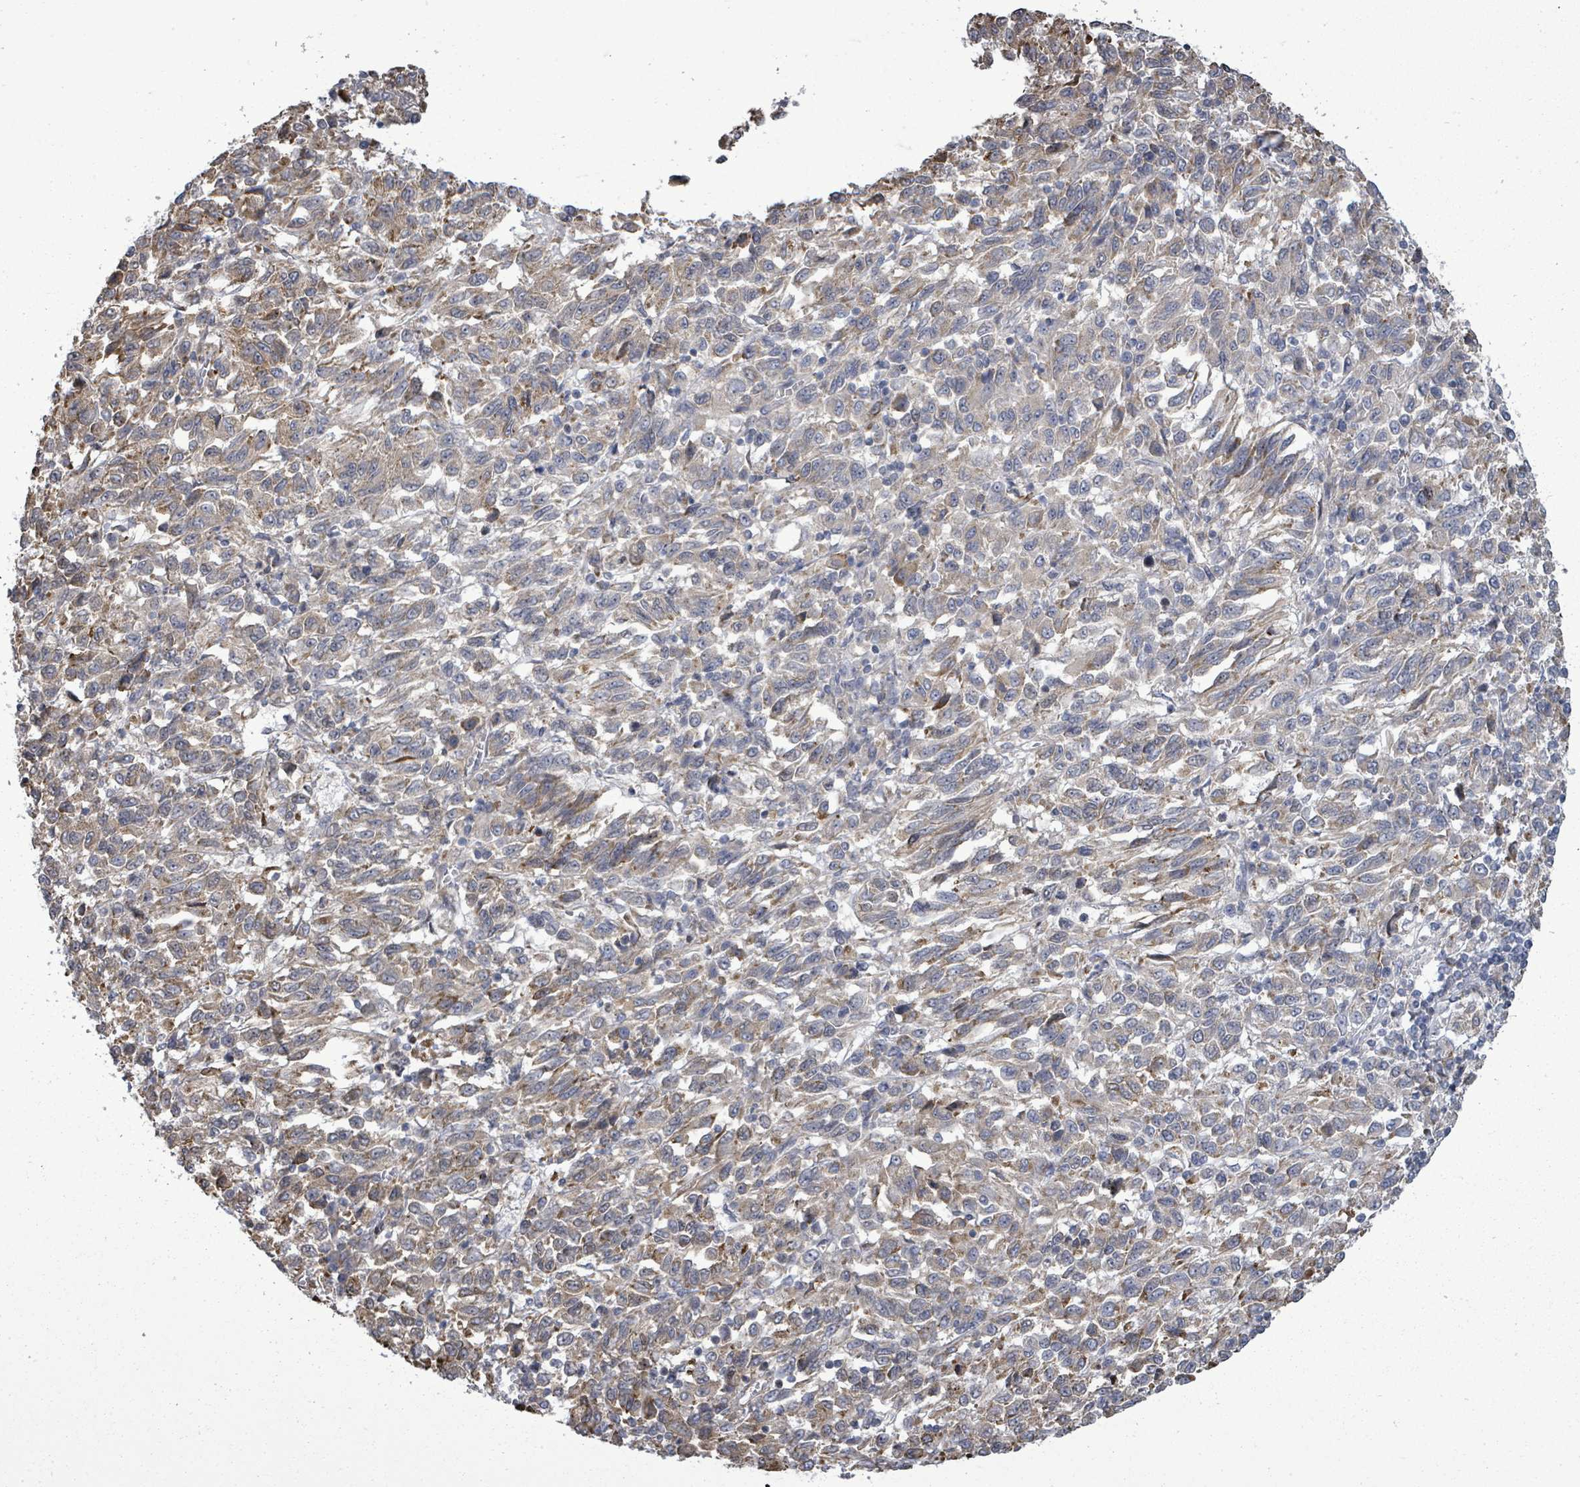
{"staining": {"intensity": "weak", "quantity": "25%-75%", "location": "cytoplasmic/membranous"}, "tissue": "melanoma", "cell_type": "Tumor cells", "image_type": "cancer", "snomed": [{"axis": "morphology", "description": "Malignant melanoma, Metastatic site"}, {"axis": "topography", "description": "Lung"}], "caption": "This micrograph reveals immunohistochemistry staining of human malignant melanoma (metastatic site), with low weak cytoplasmic/membranous expression in approximately 25%-75% of tumor cells.", "gene": "PAPSS1", "patient": {"sex": "male", "age": 64}}